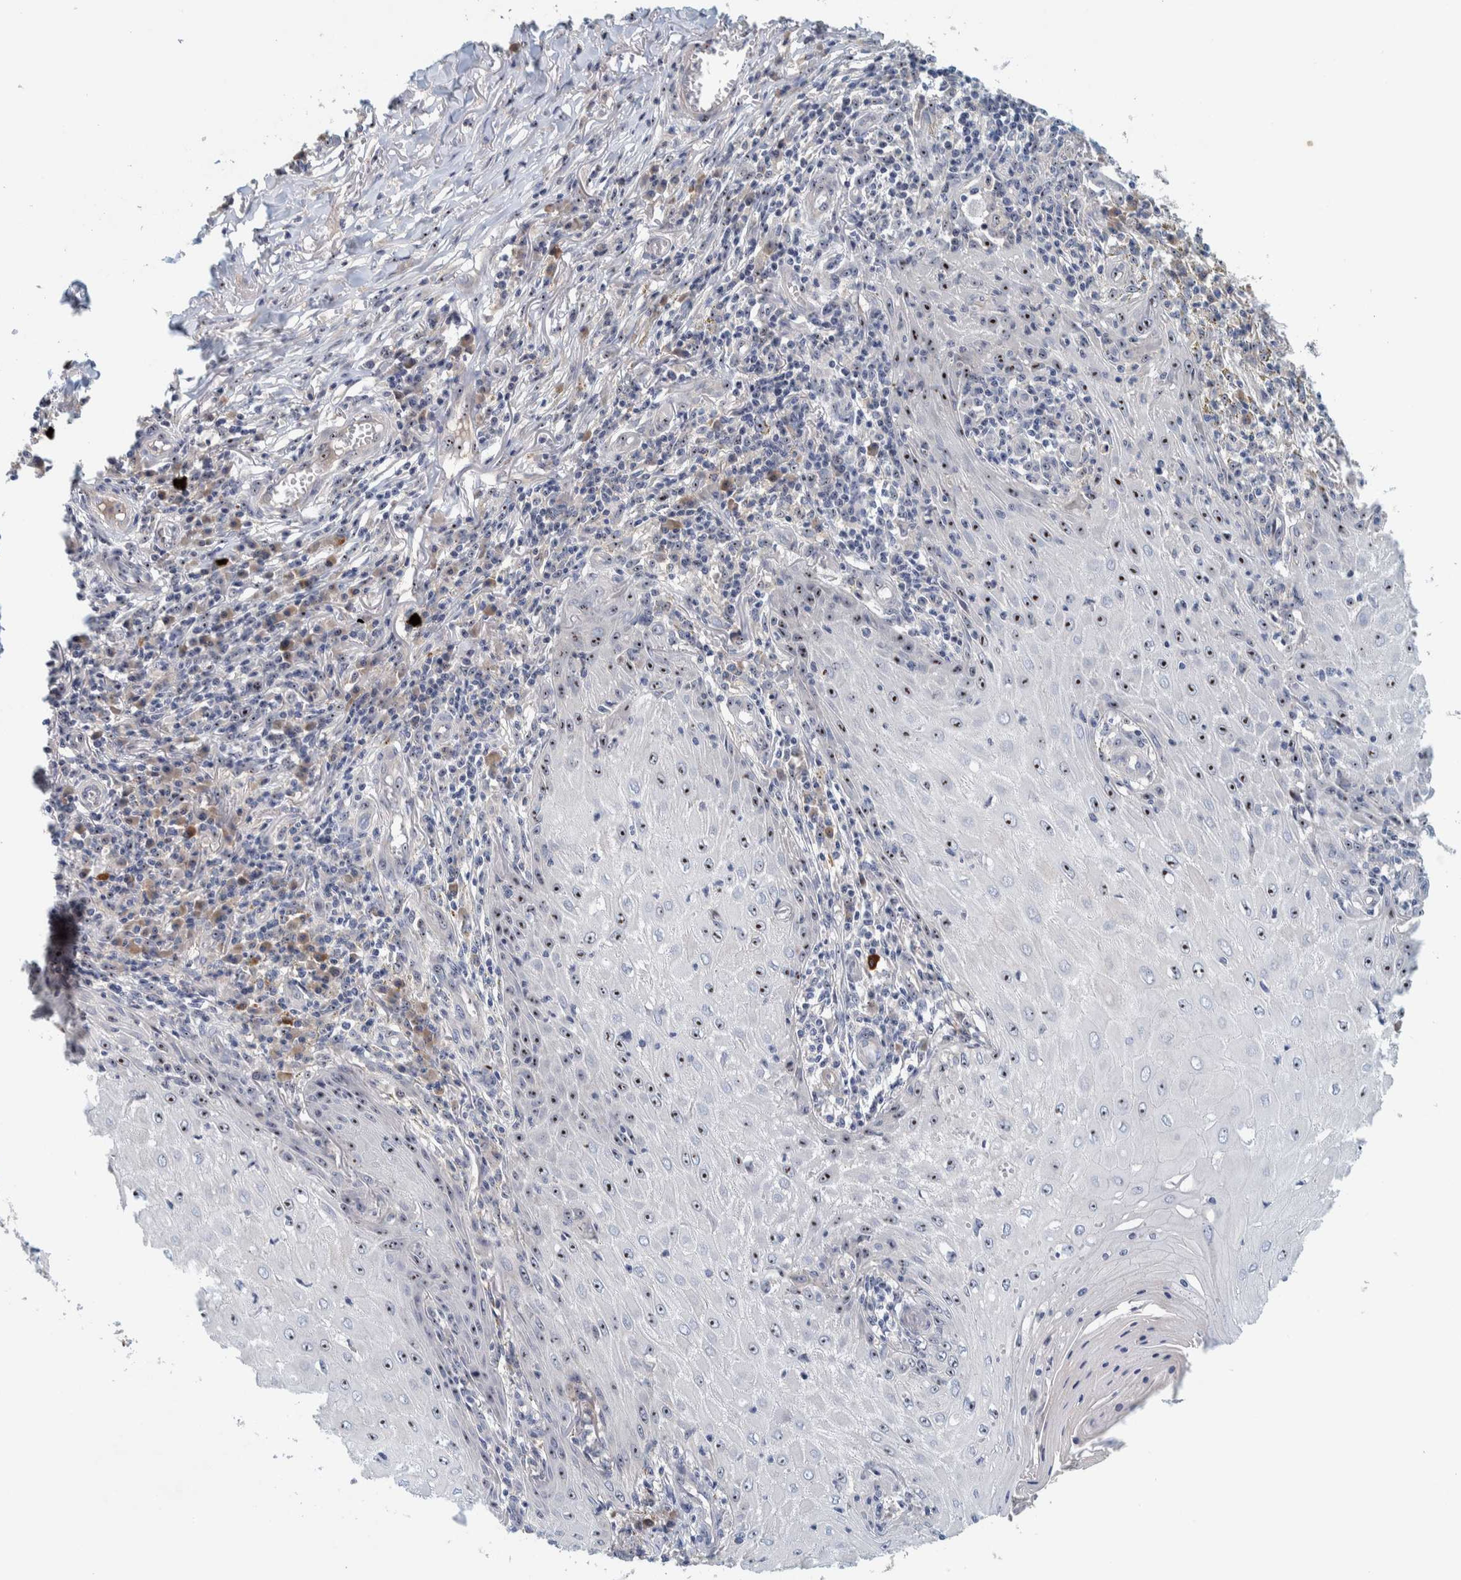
{"staining": {"intensity": "strong", "quantity": ">75%", "location": "nuclear"}, "tissue": "skin cancer", "cell_type": "Tumor cells", "image_type": "cancer", "snomed": [{"axis": "morphology", "description": "Squamous cell carcinoma, NOS"}, {"axis": "topography", "description": "Skin"}], "caption": "Skin cancer stained for a protein (brown) displays strong nuclear positive expression in approximately >75% of tumor cells.", "gene": "NOL11", "patient": {"sex": "female", "age": 73}}